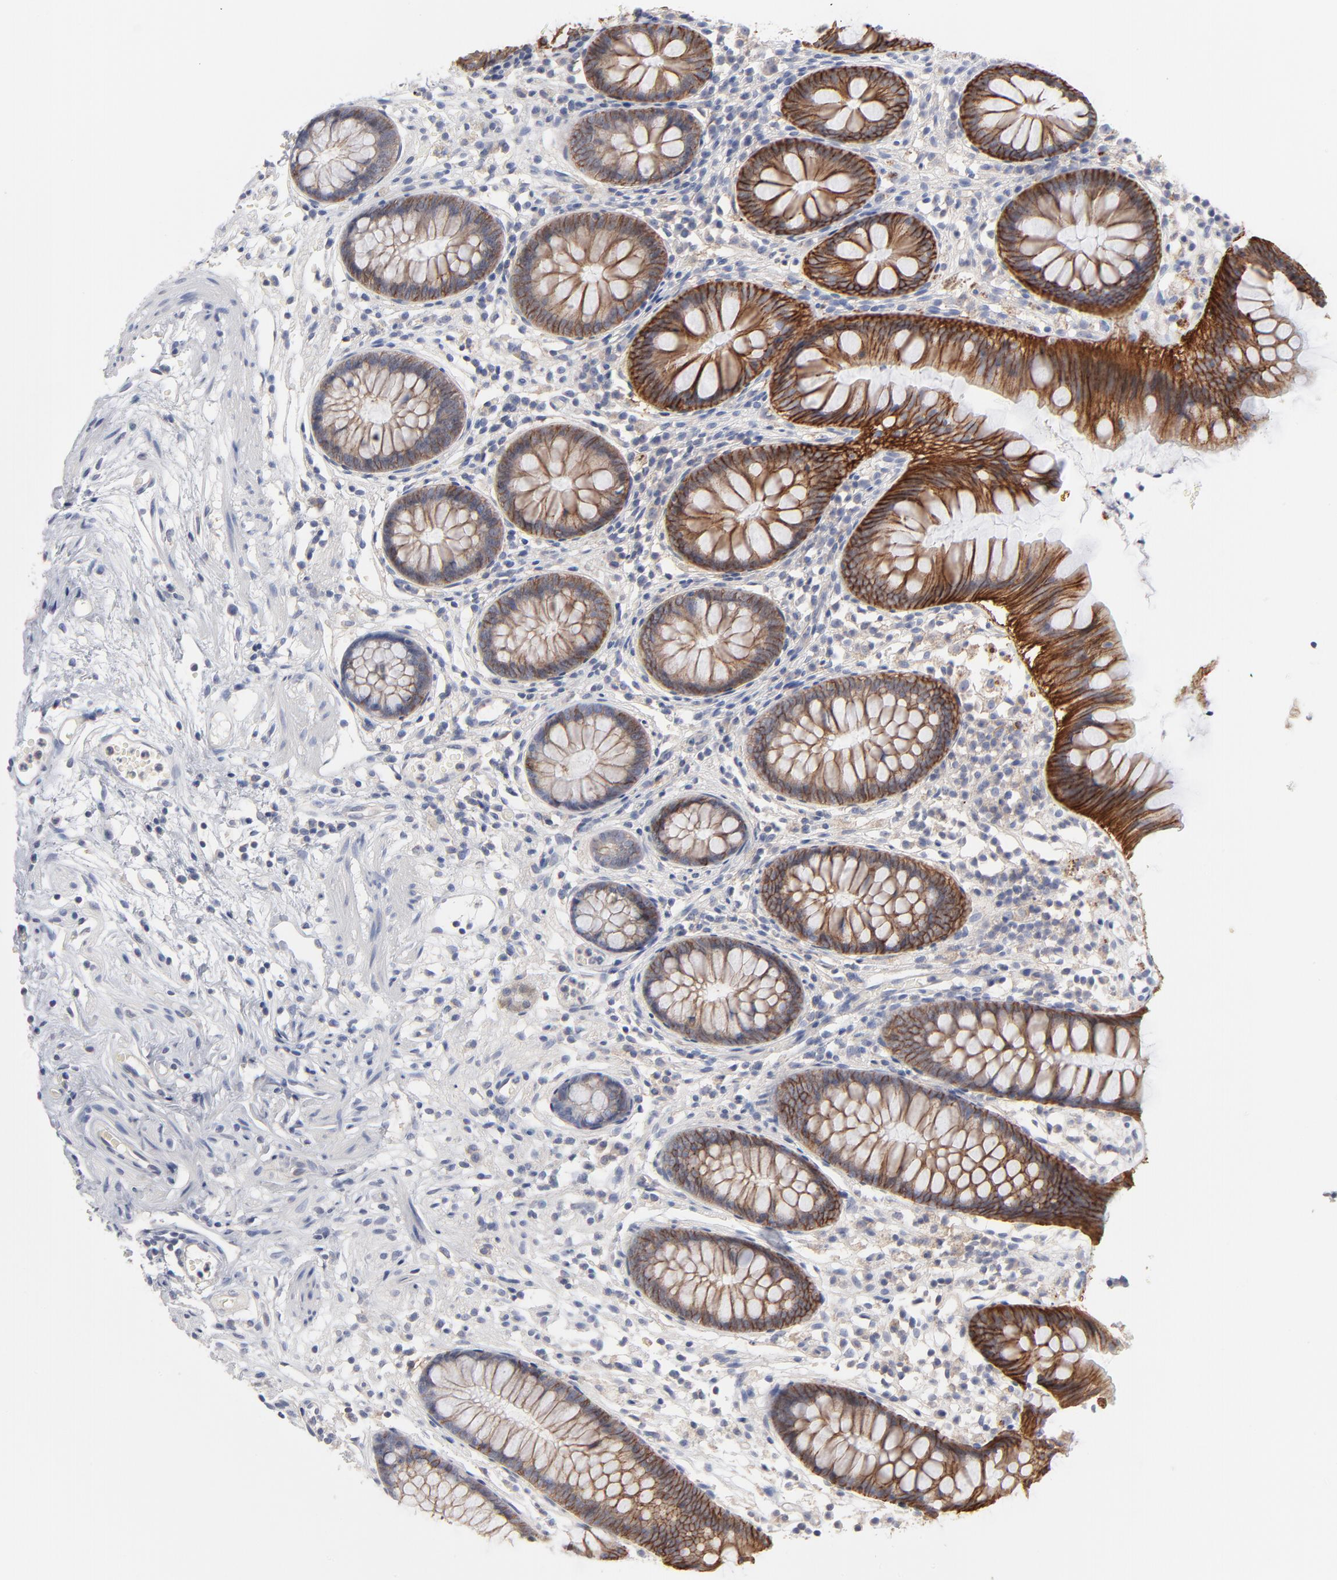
{"staining": {"intensity": "strong", "quantity": "25%-75%", "location": "cytoplasmic/membranous"}, "tissue": "appendix", "cell_type": "Glandular cells", "image_type": "normal", "snomed": [{"axis": "morphology", "description": "Normal tissue, NOS"}, {"axis": "topography", "description": "Appendix"}], "caption": "Appendix stained for a protein exhibits strong cytoplasmic/membranous positivity in glandular cells.", "gene": "SLC16A1", "patient": {"sex": "male", "age": 38}}